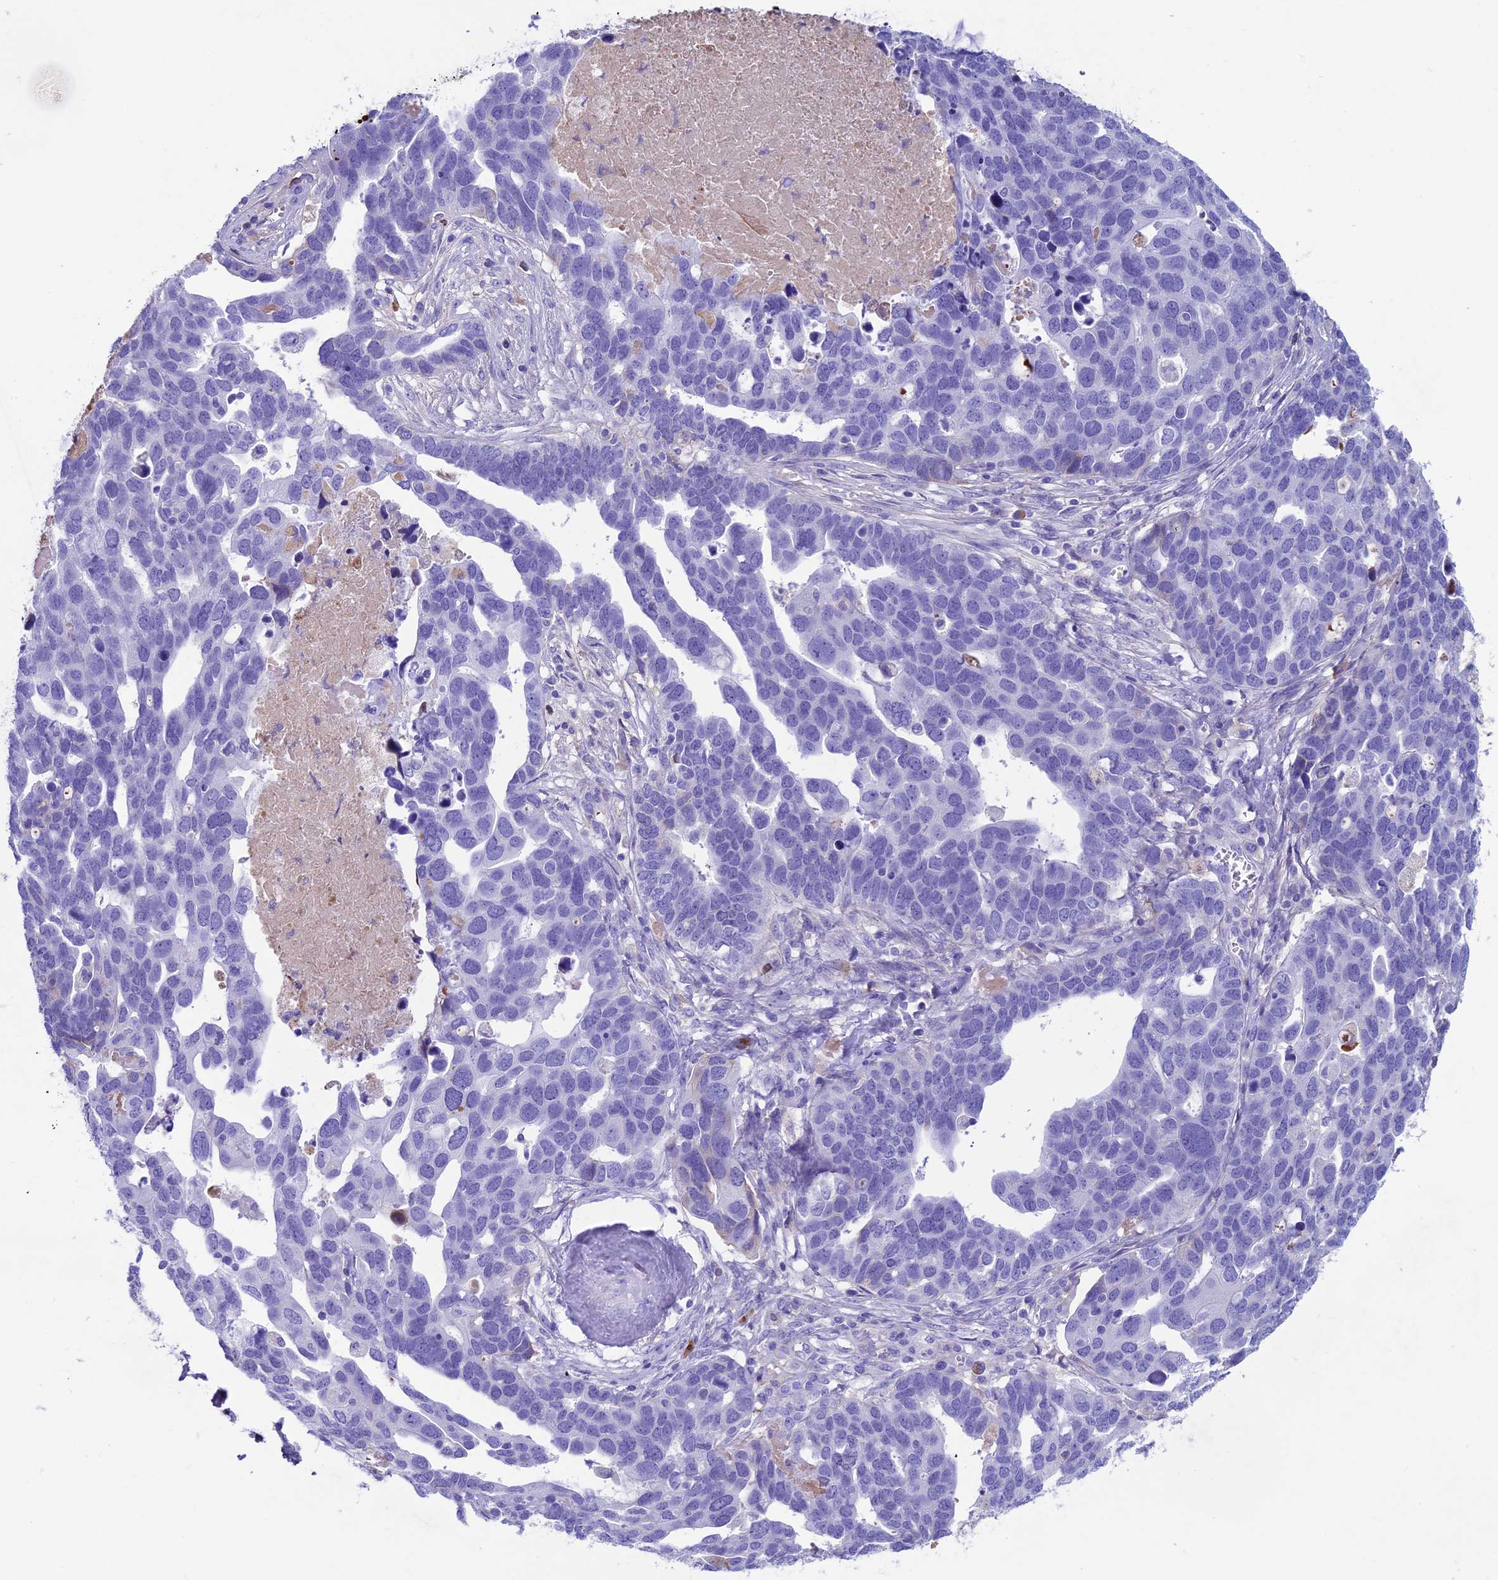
{"staining": {"intensity": "negative", "quantity": "none", "location": "none"}, "tissue": "ovarian cancer", "cell_type": "Tumor cells", "image_type": "cancer", "snomed": [{"axis": "morphology", "description": "Cystadenocarcinoma, serous, NOS"}, {"axis": "topography", "description": "Ovary"}], "caption": "A histopathology image of ovarian serous cystadenocarcinoma stained for a protein shows no brown staining in tumor cells.", "gene": "IGSF6", "patient": {"sex": "female", "age": 54}}